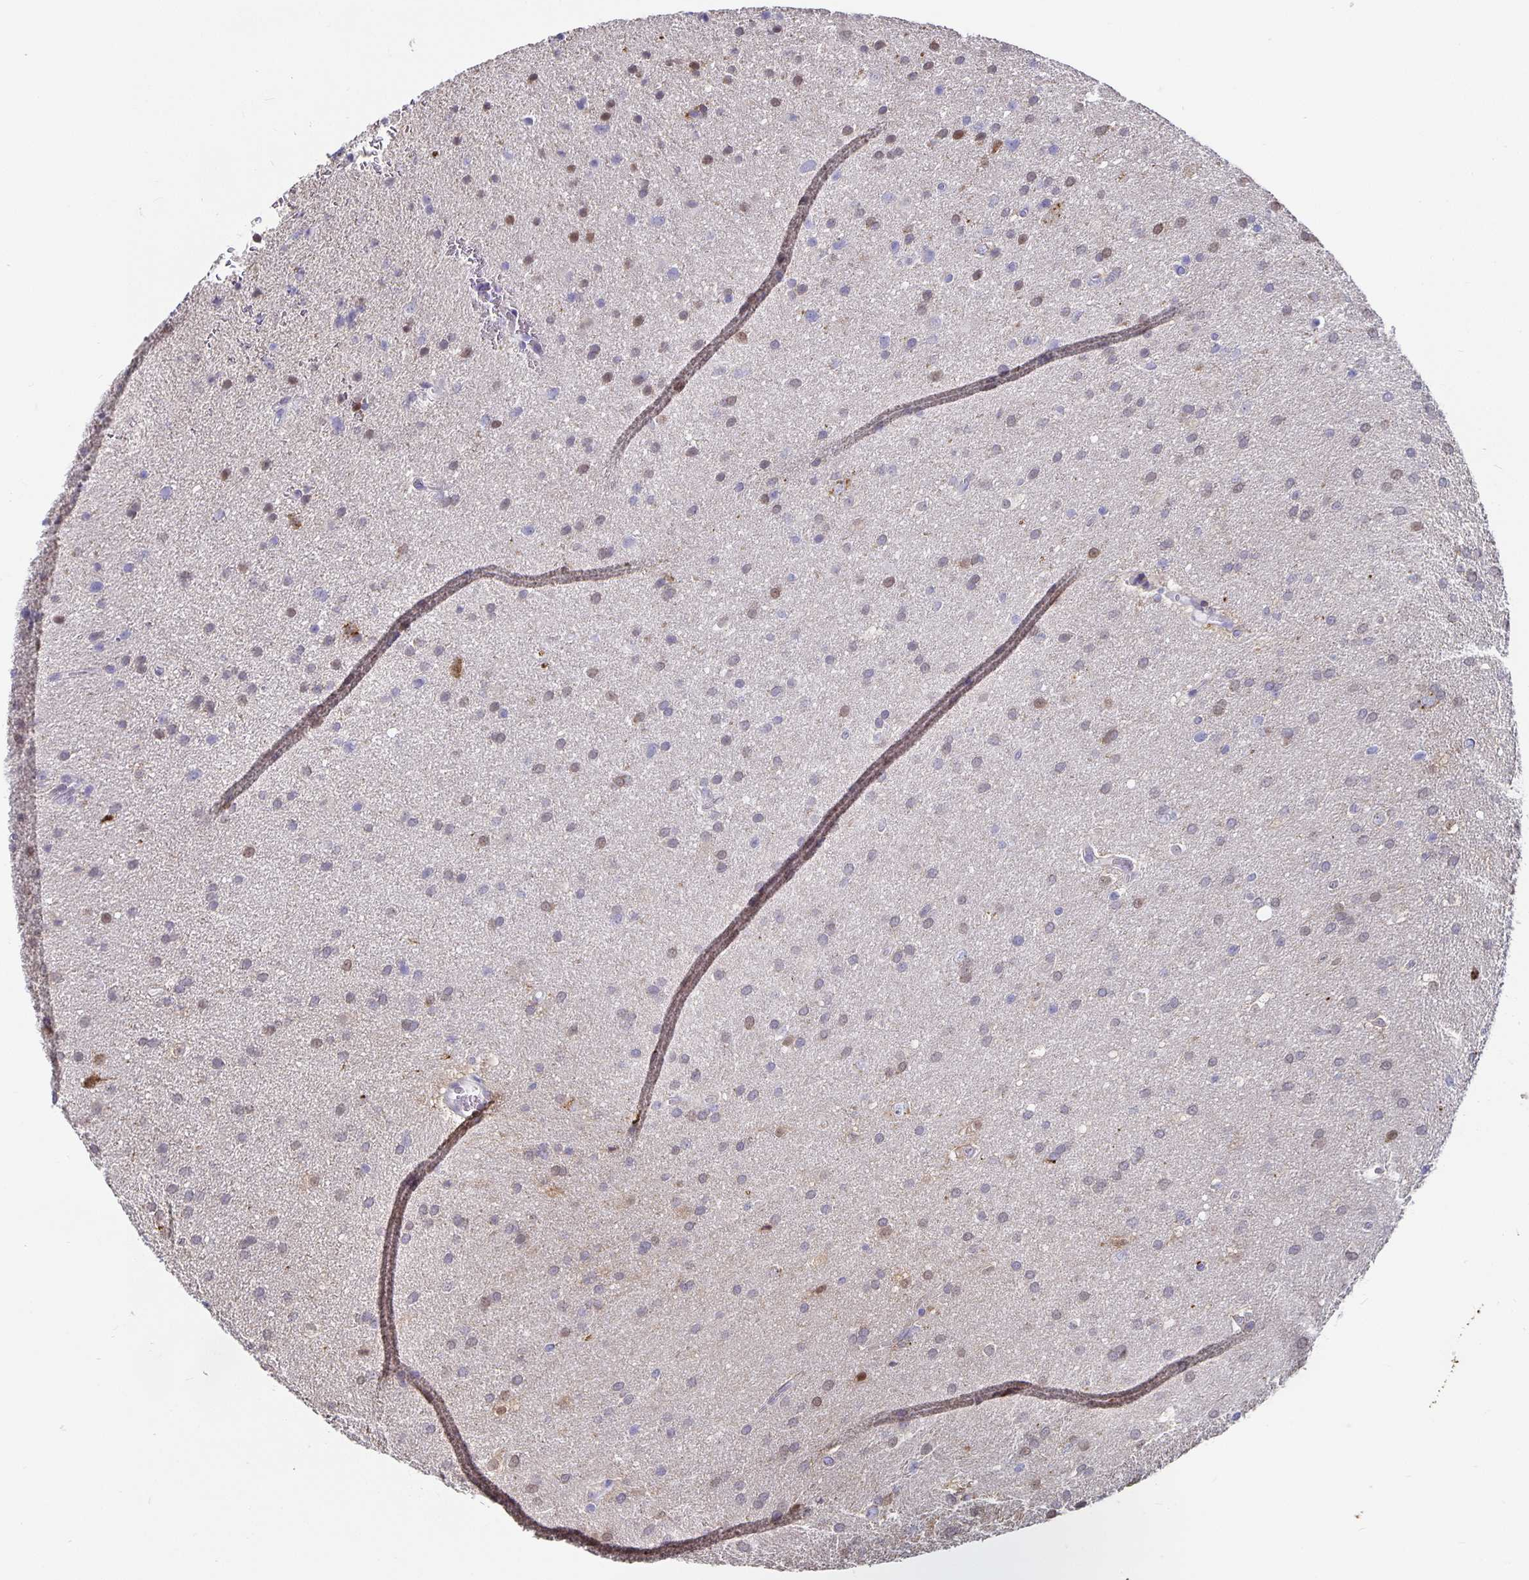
{"staining": {"intensity": "moderate", "quantity": "<25%", "location": "nuclear"}, "tissue": "glioma", "cell_type": "Tumor cells", "image_type": "cancer", "snomed": [{"axis": "morphology", "description": "Glioma, malignant, Low grade"}, {"axis": "topography", "description": "Brain"}], "caption": "Glioma stained for a protein reveals moderate nuclear positivity in tumor cells.", "gene": "CHGA", "patient": {"sex": "female", "age": 54}}